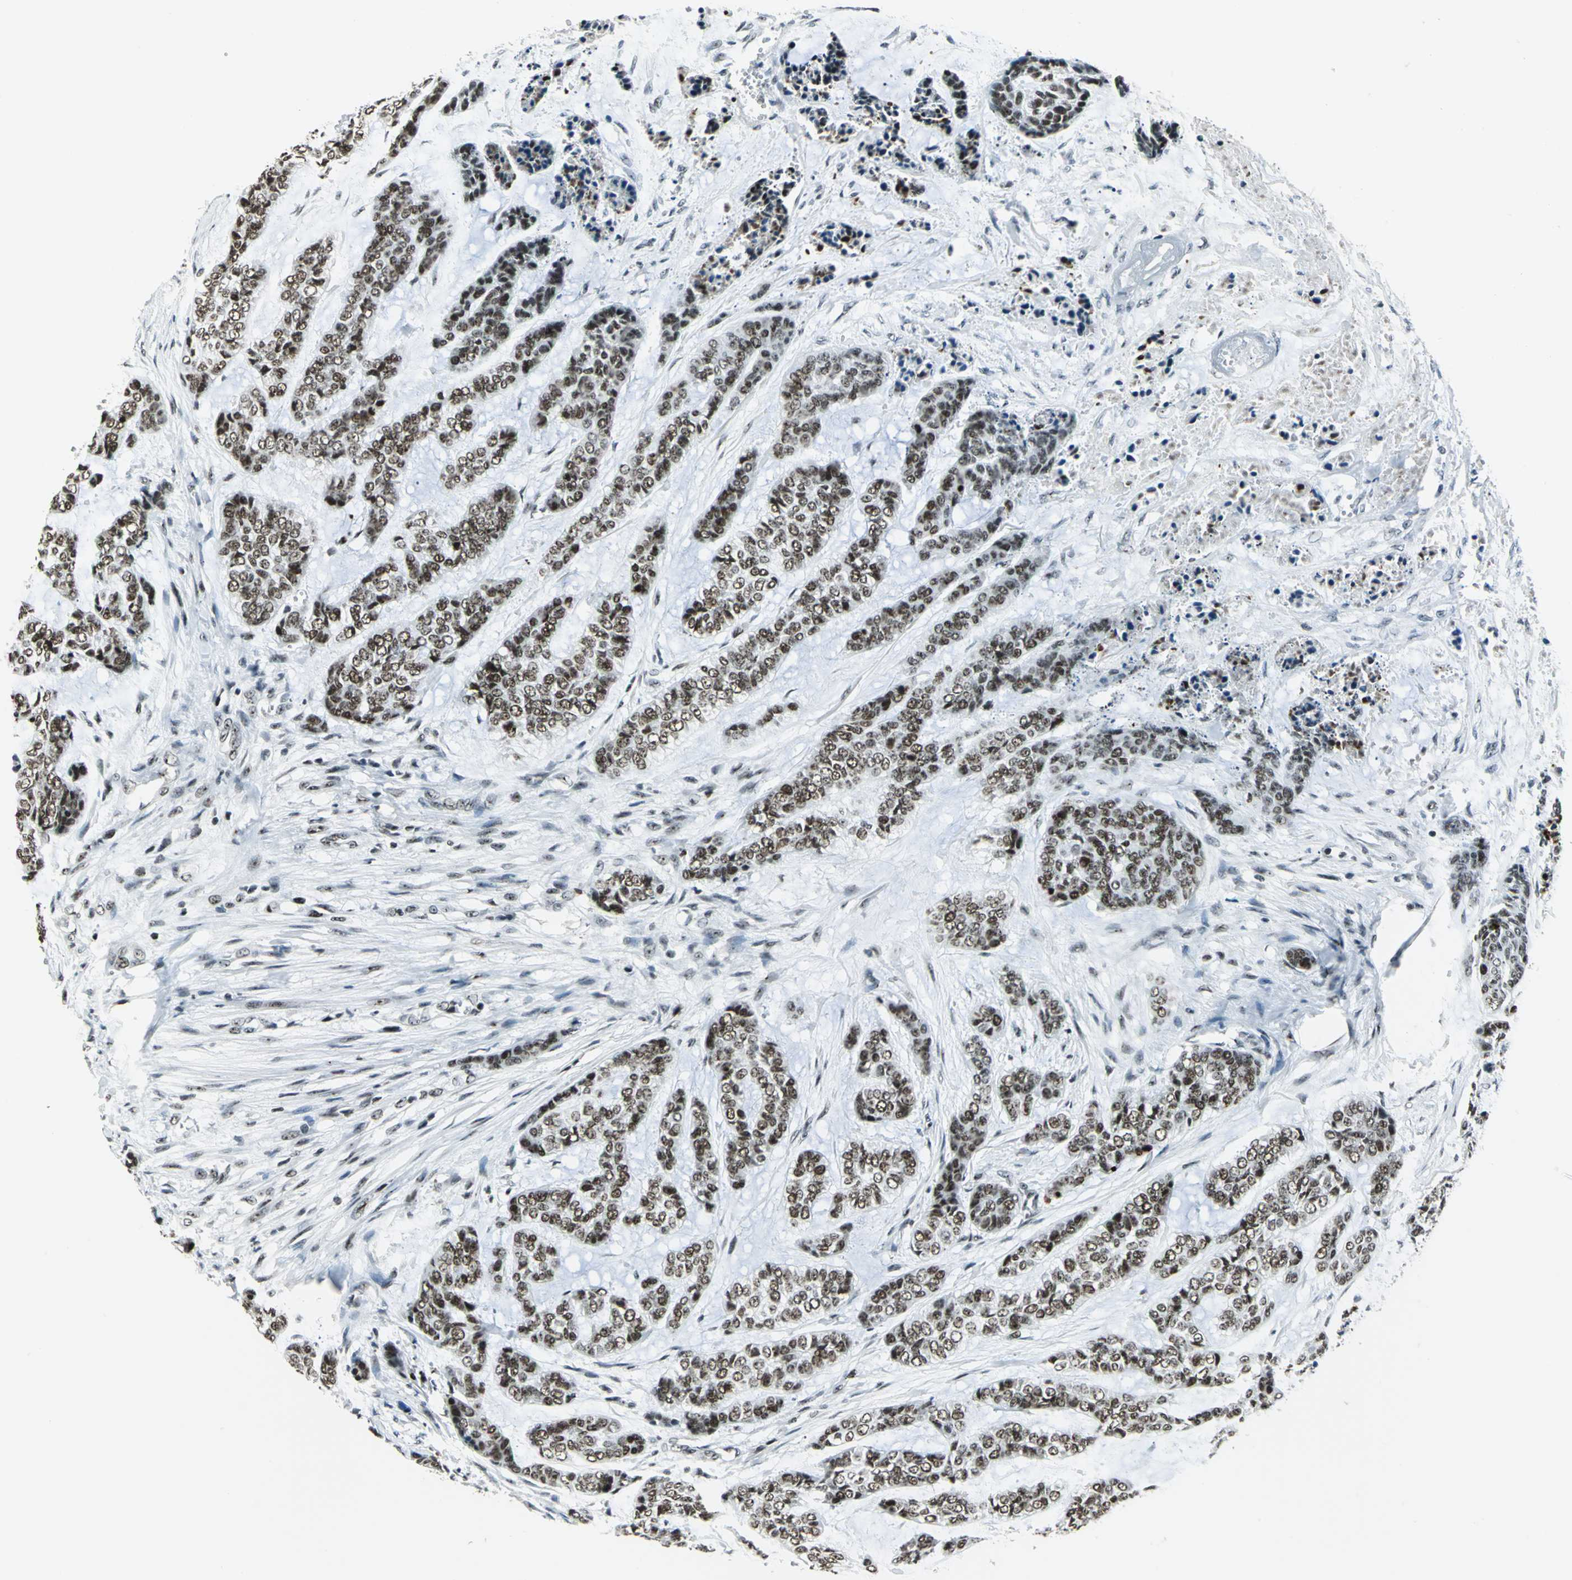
{"staining": {"intensity": "moderate", "quantity": ">75%", "location": "nuclear"}, "tissue": "skin cancer", "cell_type": "Tumor cells", "image_type": "cancer", "snomed": [{"axis": "morphology", "description": "Basal cell carcinoma"}, {"axis": "topography", "description": "Skin"}], "caption": "Protein expression analysis of skin basal cell carcinoma shows moderate nuclear staining in about >75% of tumor cells.", "gene": "UBTF", "patient": {"sex": "female", "age": 64}}